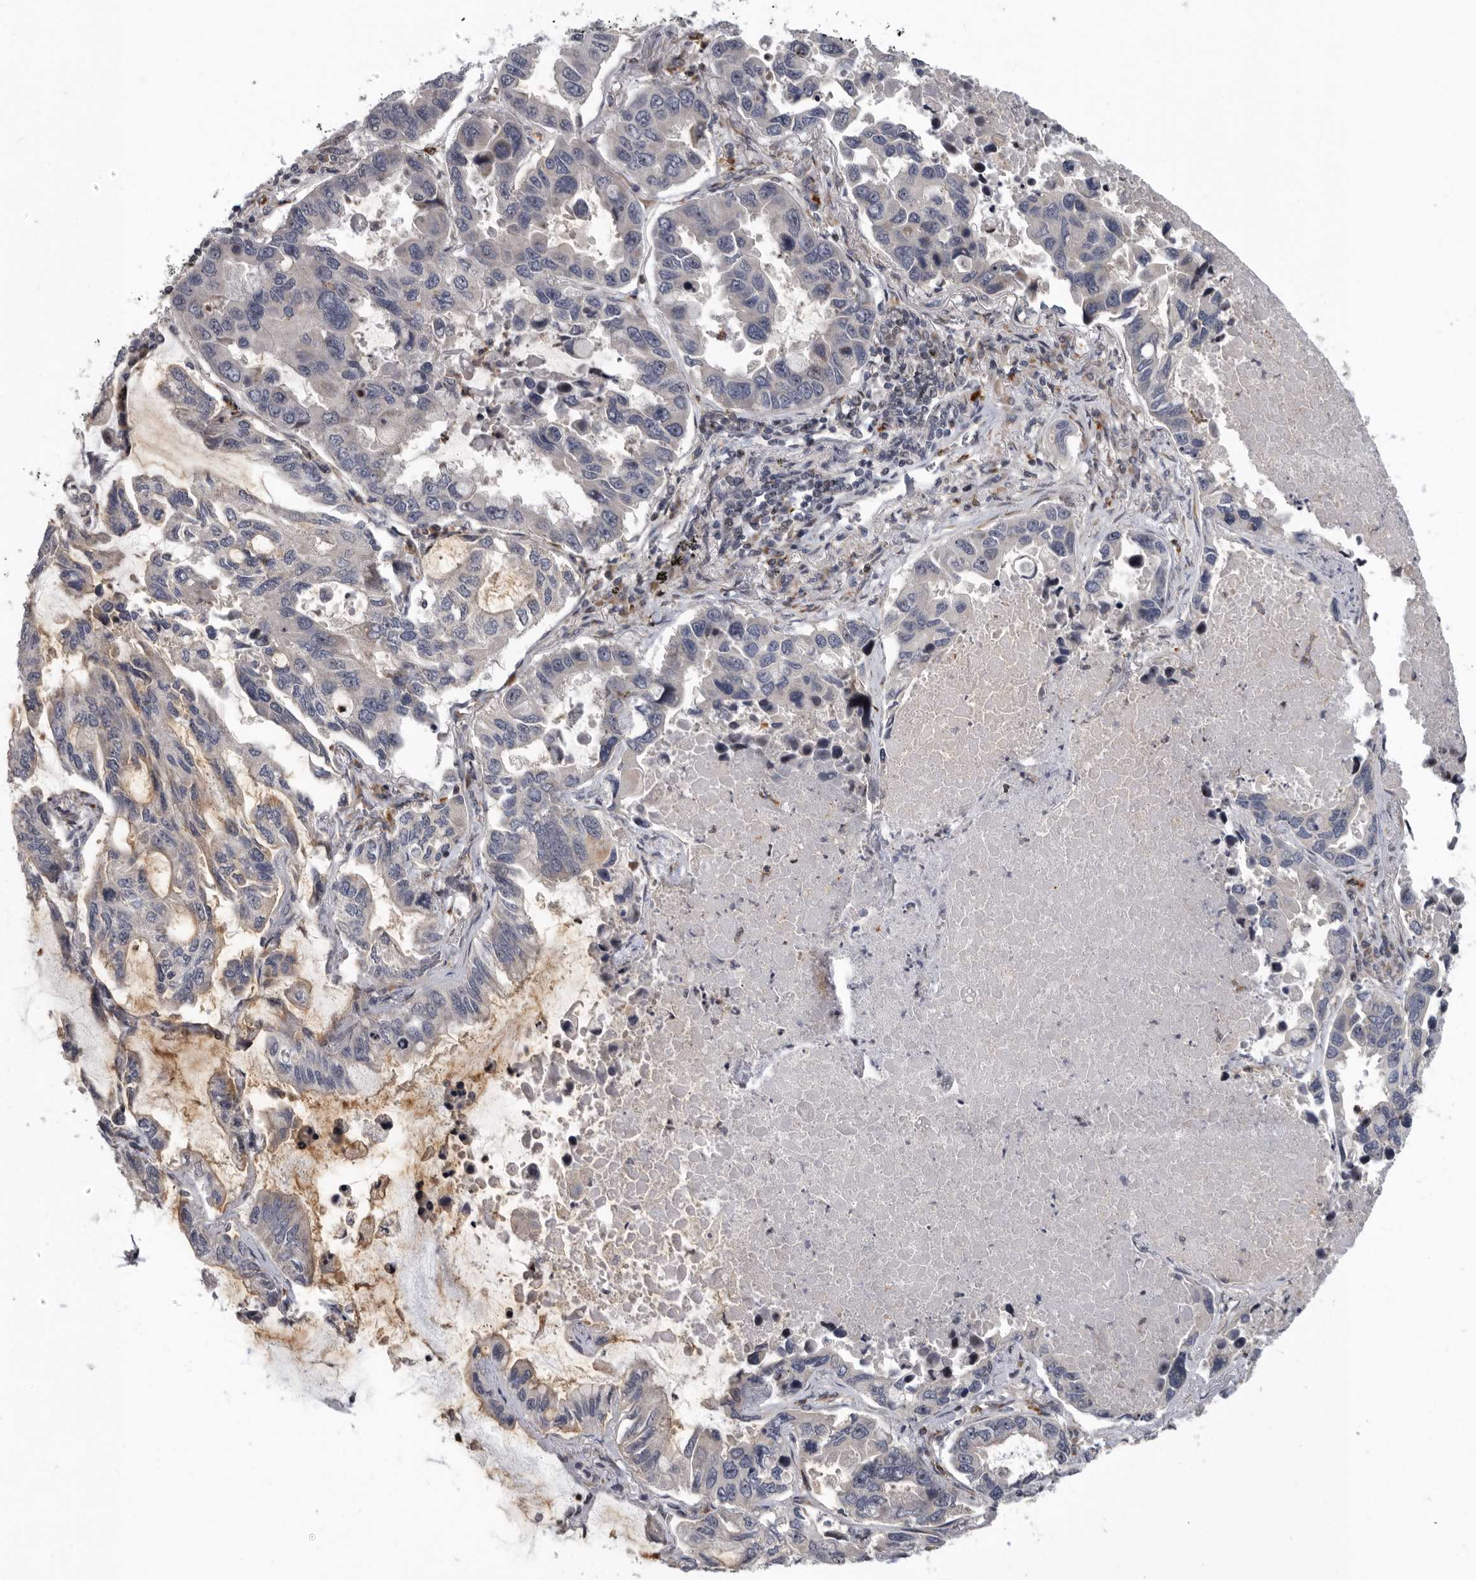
{"staining": {"intensity": "negative", "quantity": "none", "location": "none"}, "tissue": "lung cancer", "cell_type": "Tumor cells", "image_type": "cancer", "snomed": [{"axis": "morphology", "description": "Adenocarcinoma, NOS"}, {"axis": "topography", "description": "Lung"}], "caption": "Immunohistochemistry micrograph of lung adenocarcinoma stained for a protein (brown), which exhibits no positivity in tumor cells.", "gene": "PDCD11", "patient": {"sex": "male", "age": 64}}